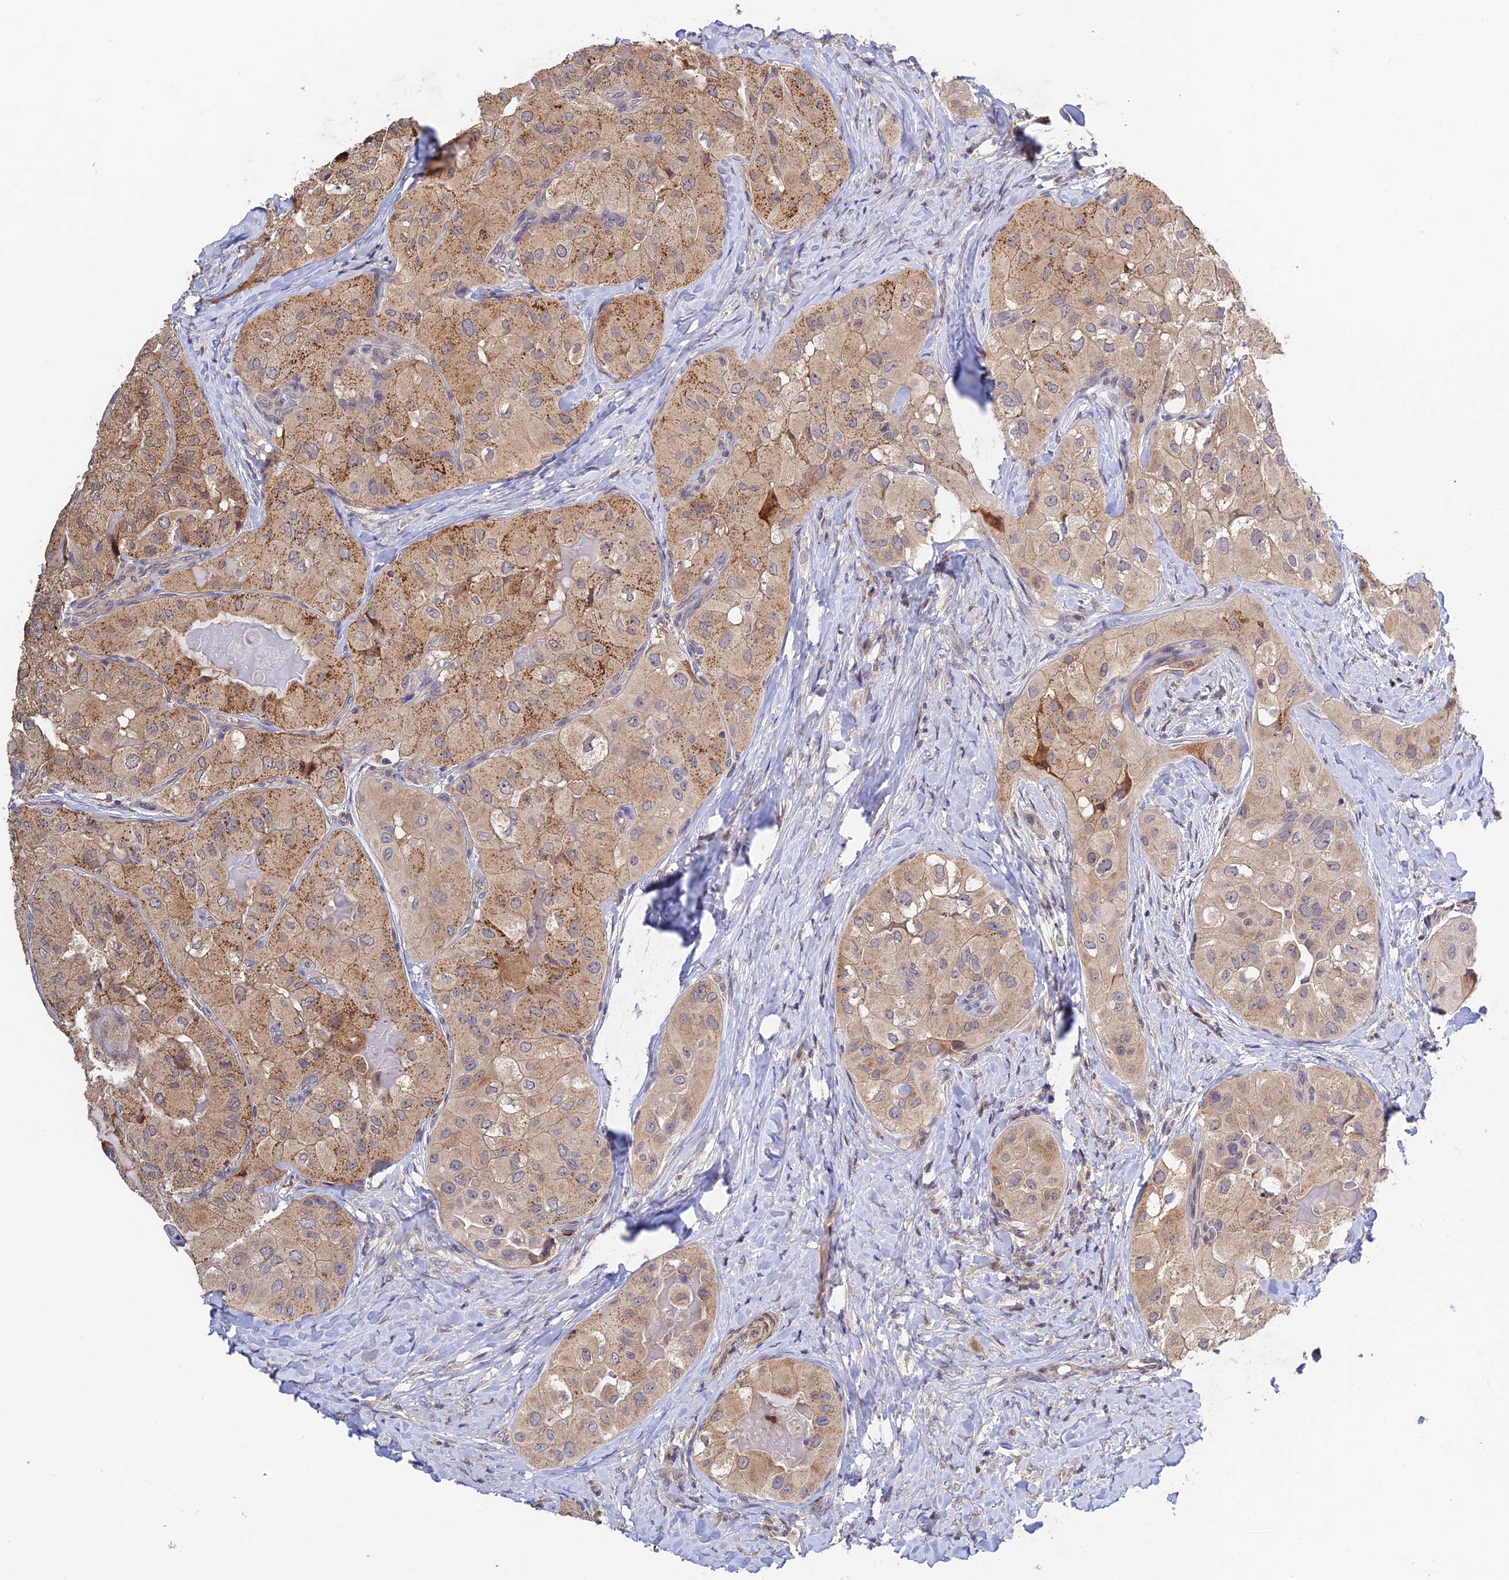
{"staining": {"intensity": "moderate", "quantity": ">75%", "location": "cytoplasmic/membranous"}, "tissue": "thyroid cancer", "cell_type": "Tumor cells", "image_type": "cancer", "snomed": [{"axis": "morphology", "description": "Normal tissue, NOS"}, {"axis": "morphology", "description": "Papillary adenocarcinoma, NOS"}, {"axis": "topography", "description": "Thyroid gland"}], "caption": "Immunohistochemical staining of thyroid cancer displays moderate cytoplasmic/membranous protein staining in about >75% of tumor cells. Using DAB (brown) and hematoxylin (blue) stains, captured at high magnification using brightfield microscopy.", "gene": "CWH43", "patient": {"sex": "female", "age": 59}}